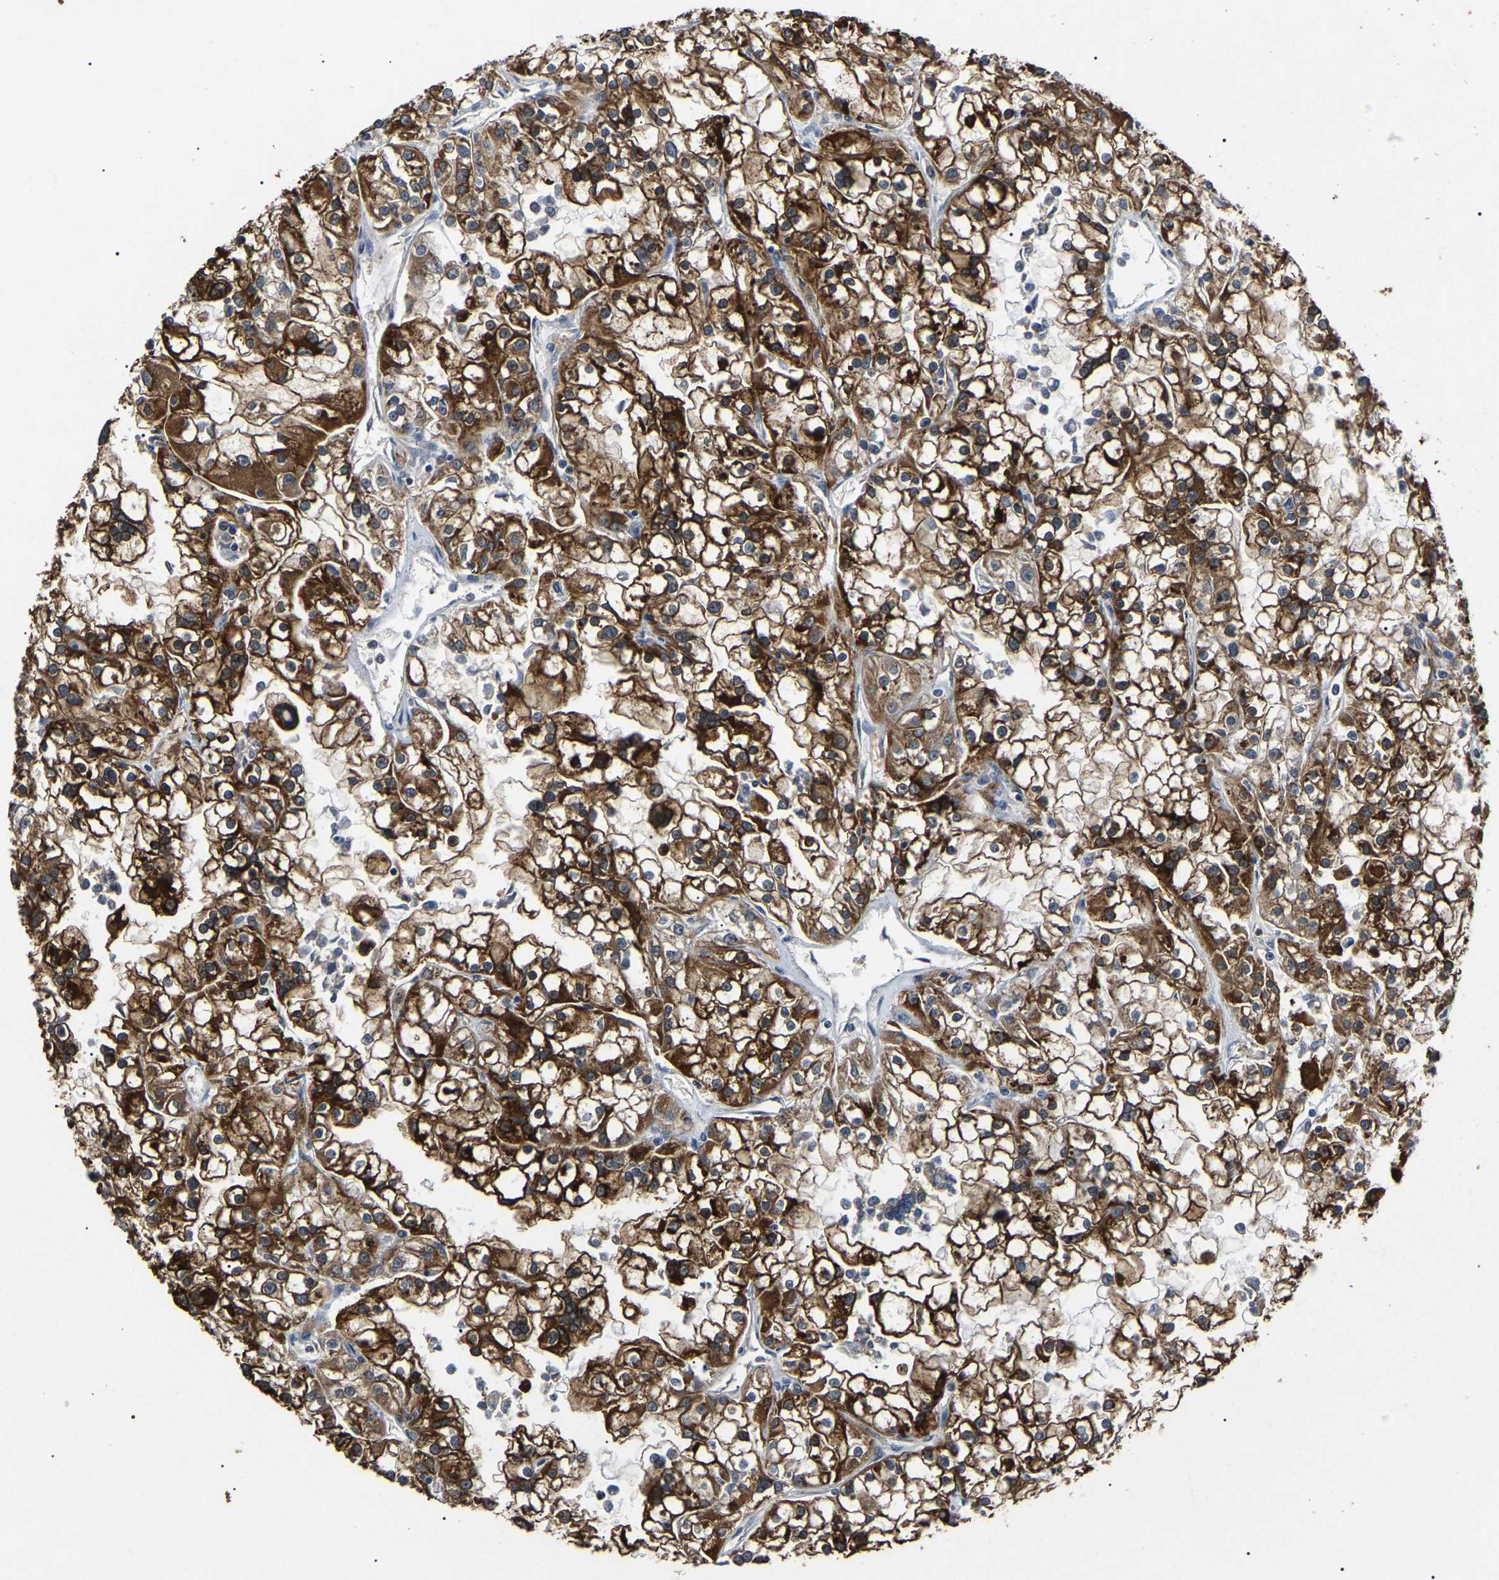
{"staining": {"intensity": "strong", "quantity": ">75%", "location": "cytoplasmic/membranous"}, "tissue": "renal cancer", "cell_type": "Tumor cells", "image_type": "cancer", "snomed": [{"axis": "morphology", "description": "Adenocarcinoma, NOS"}, {"axis": "topography", "description": "Kidney"}], "caption": "This micrograph displays immunohistochemistry (IHC) staining of human renal cancer (adenocarcinoma), with high strong cytoplasmic/membranous positivity in about >75% of tumor cells.", "gene": "PPM1E", "patient": {"sex": "female", "age": 52}}